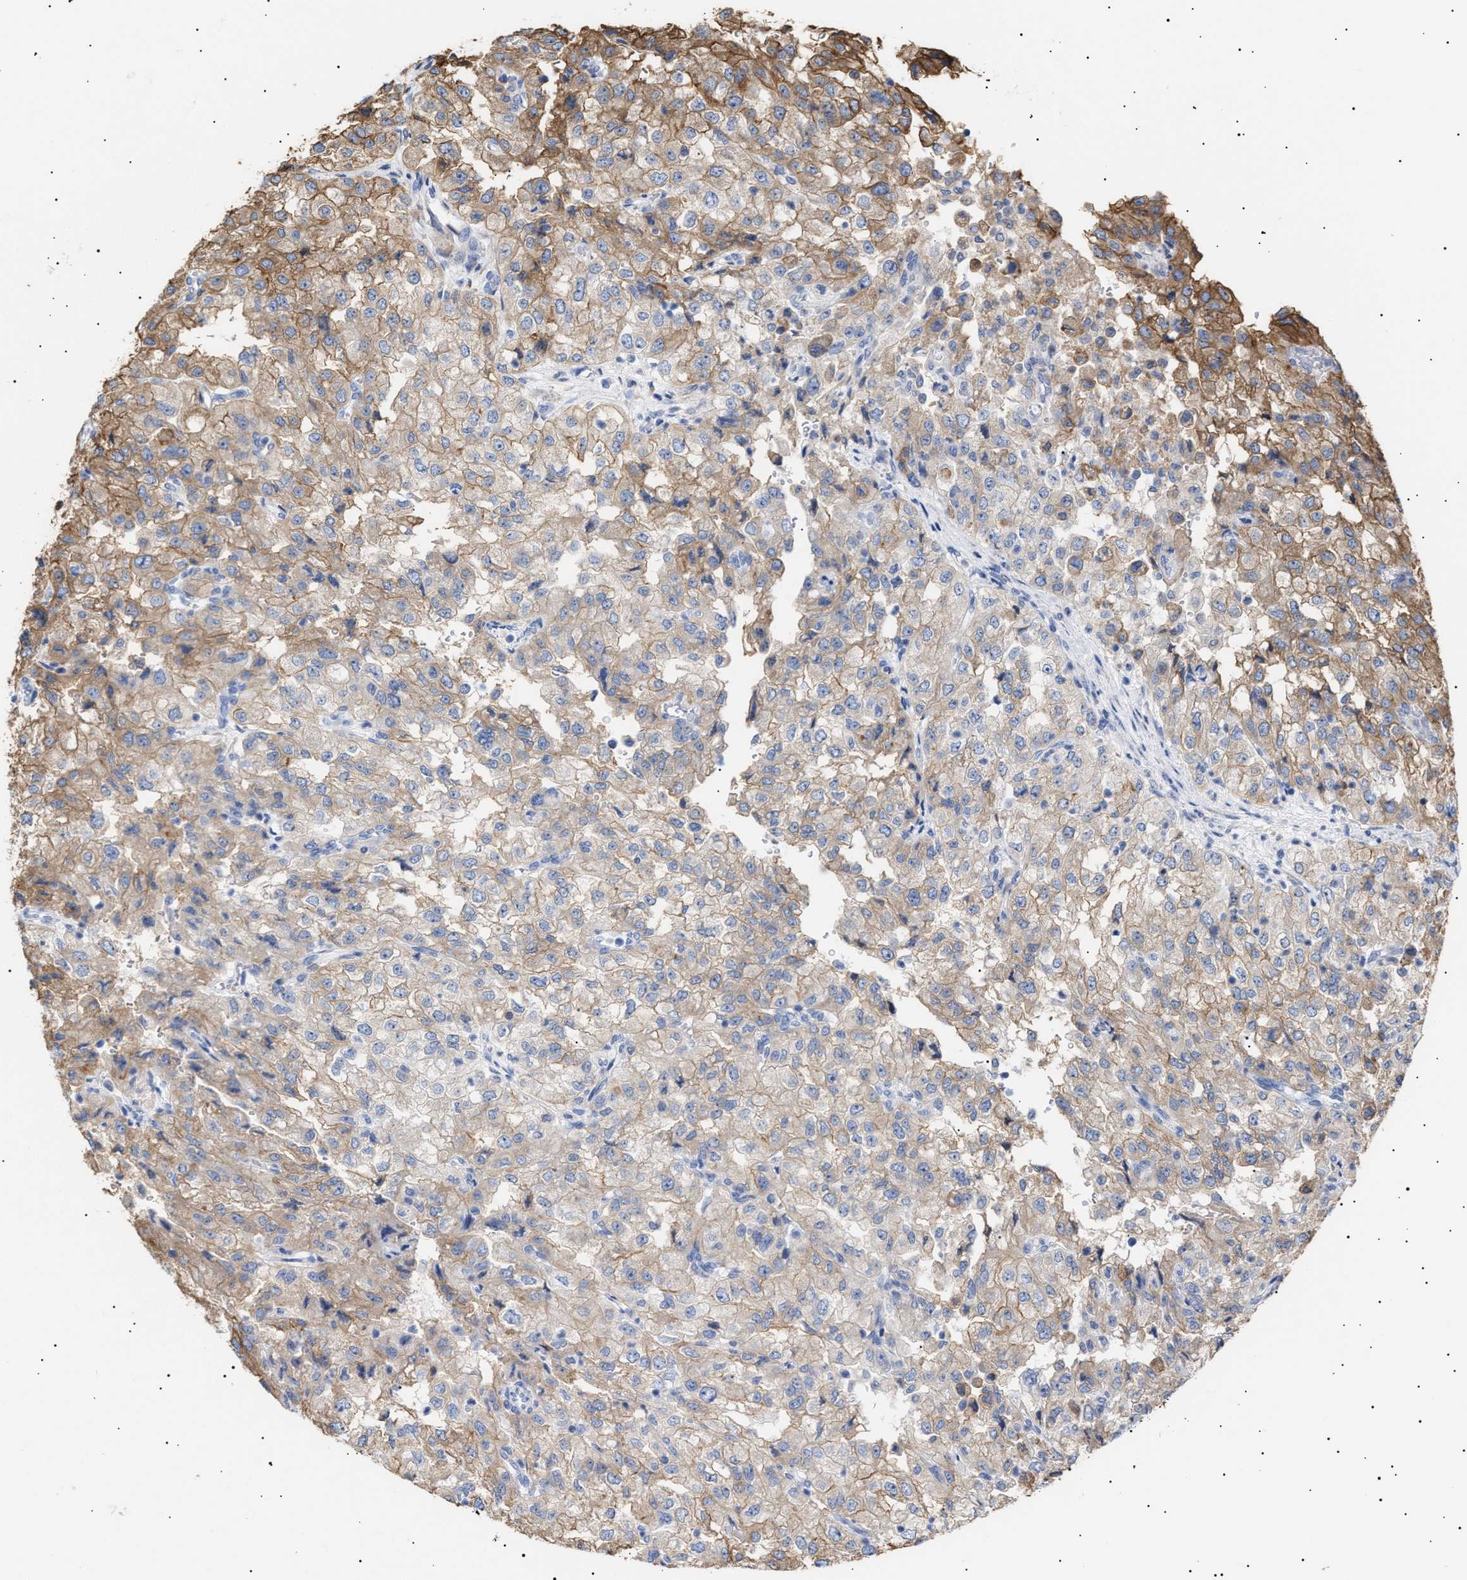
{"staining": {"intensity": "weak", "quantity": ">75%", "location": "cytoplasmic/membranous"}, "tissue": "renal cancer", "cell_type": "Tumor cells", "image_type": "cancer", "snomed": [{"axis": "morphology", "description": "Adenocarcinoma, NOS"}, {"axis": "topography", "description": "Kidney"}], "caption": "About >75% of tumor cells in human renal adenocarcinoma display weak cytoplasmic/membranous protein positivity as visualized by brown immunohistochemical staining.", "gene": "ERCC6L2", "patient": {"sex": "female", "age": 54}}